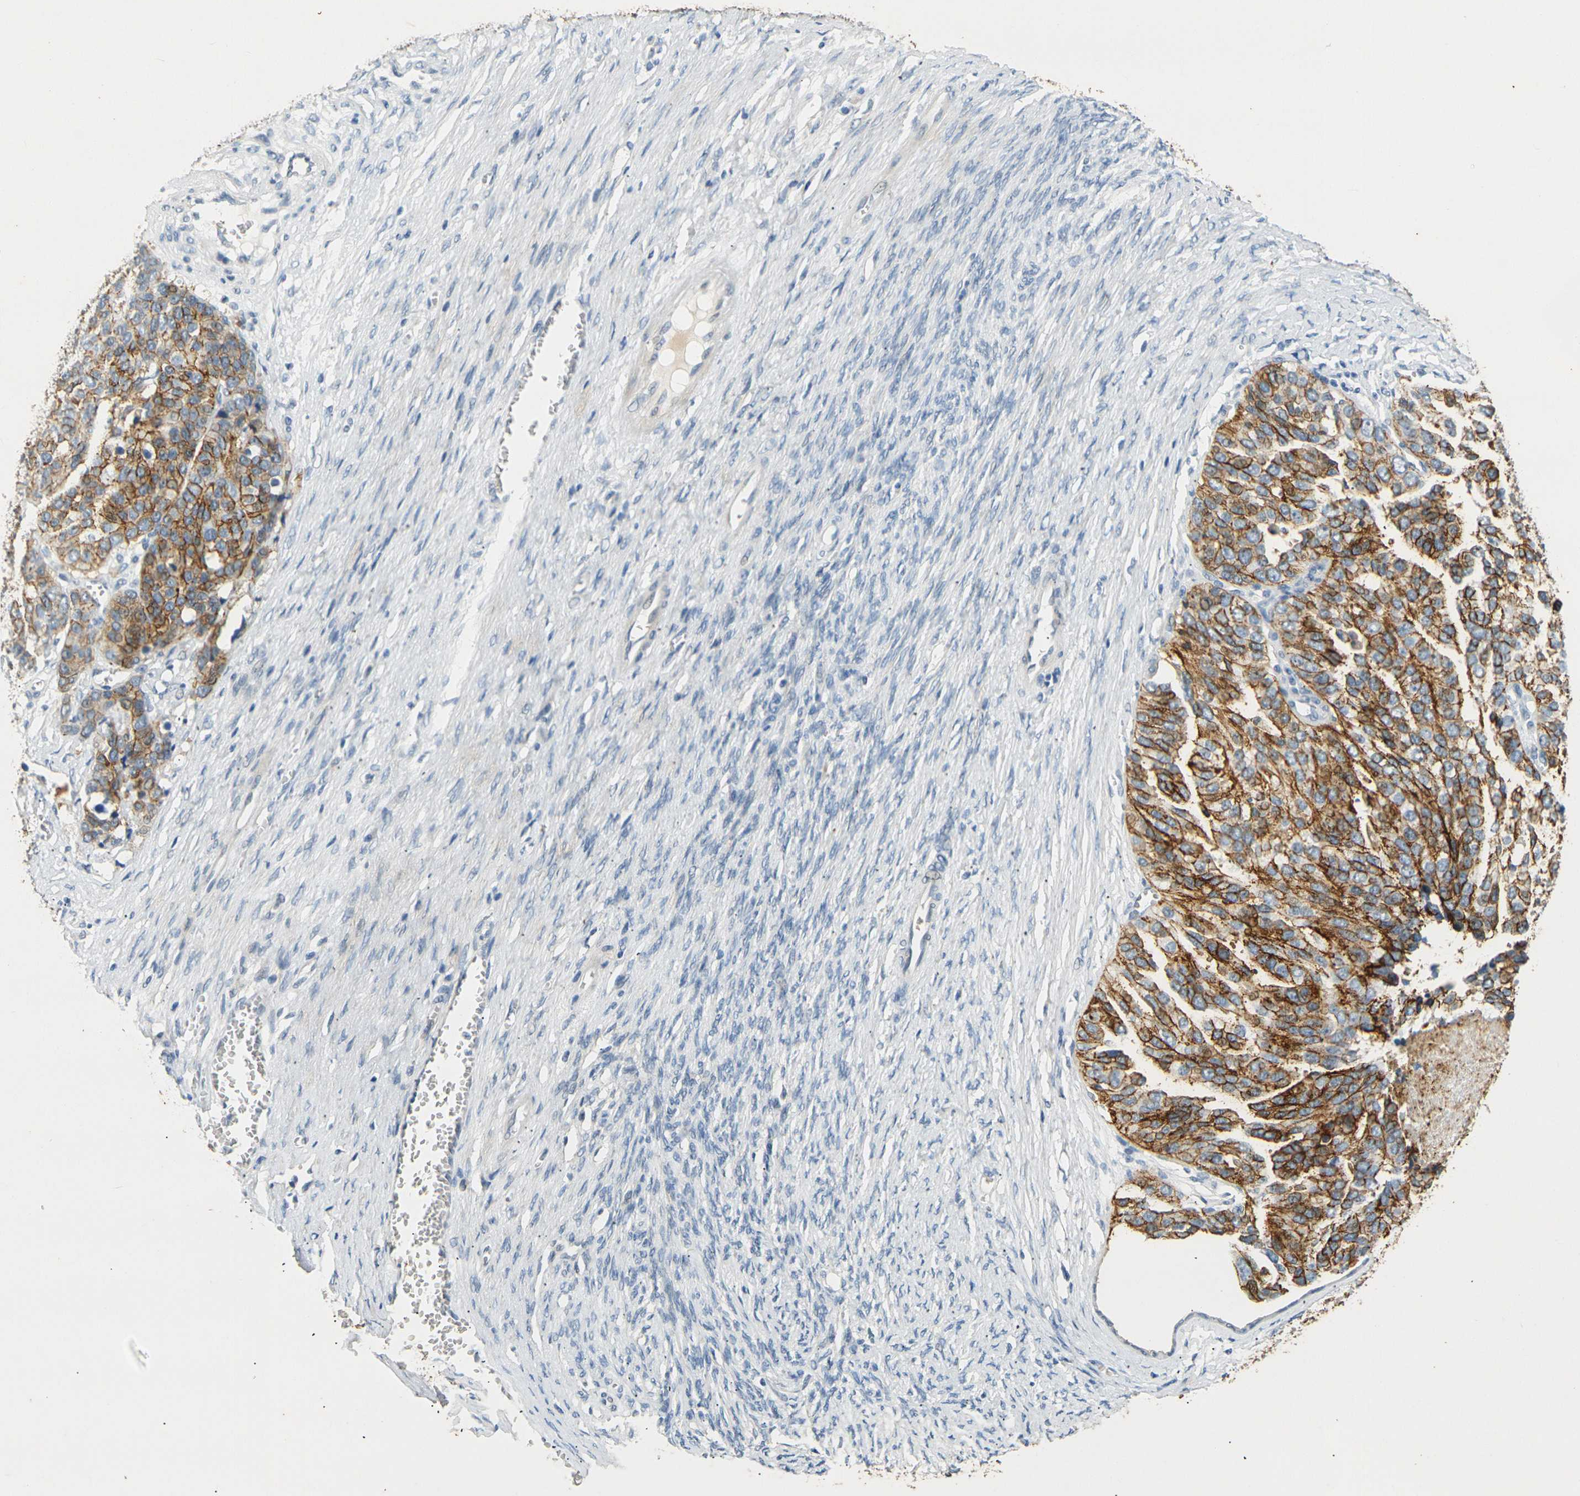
{"staining": {"intensity": "strong", "quantity": ">75%", "location": "cytoplasmic/membranous"}, "tissue": "ovarian cancer", "cell_type": "Tumor cells", "image_type": "cancer", "snomed": [{"axis": "morphology", "description": "Cystadenocarcinoma, serous, NOS"}, {"axis": "topography", "description": "Ovary"}], "caption": "Human ovarian serous cystadenocarcinoma stained for a protein (brown) shows strong cytoplasmic/membranous positive positivity in about >75% of tumor cells.", "gene": "CLDN7", "patient": {"sex": "female", "age": 44}}